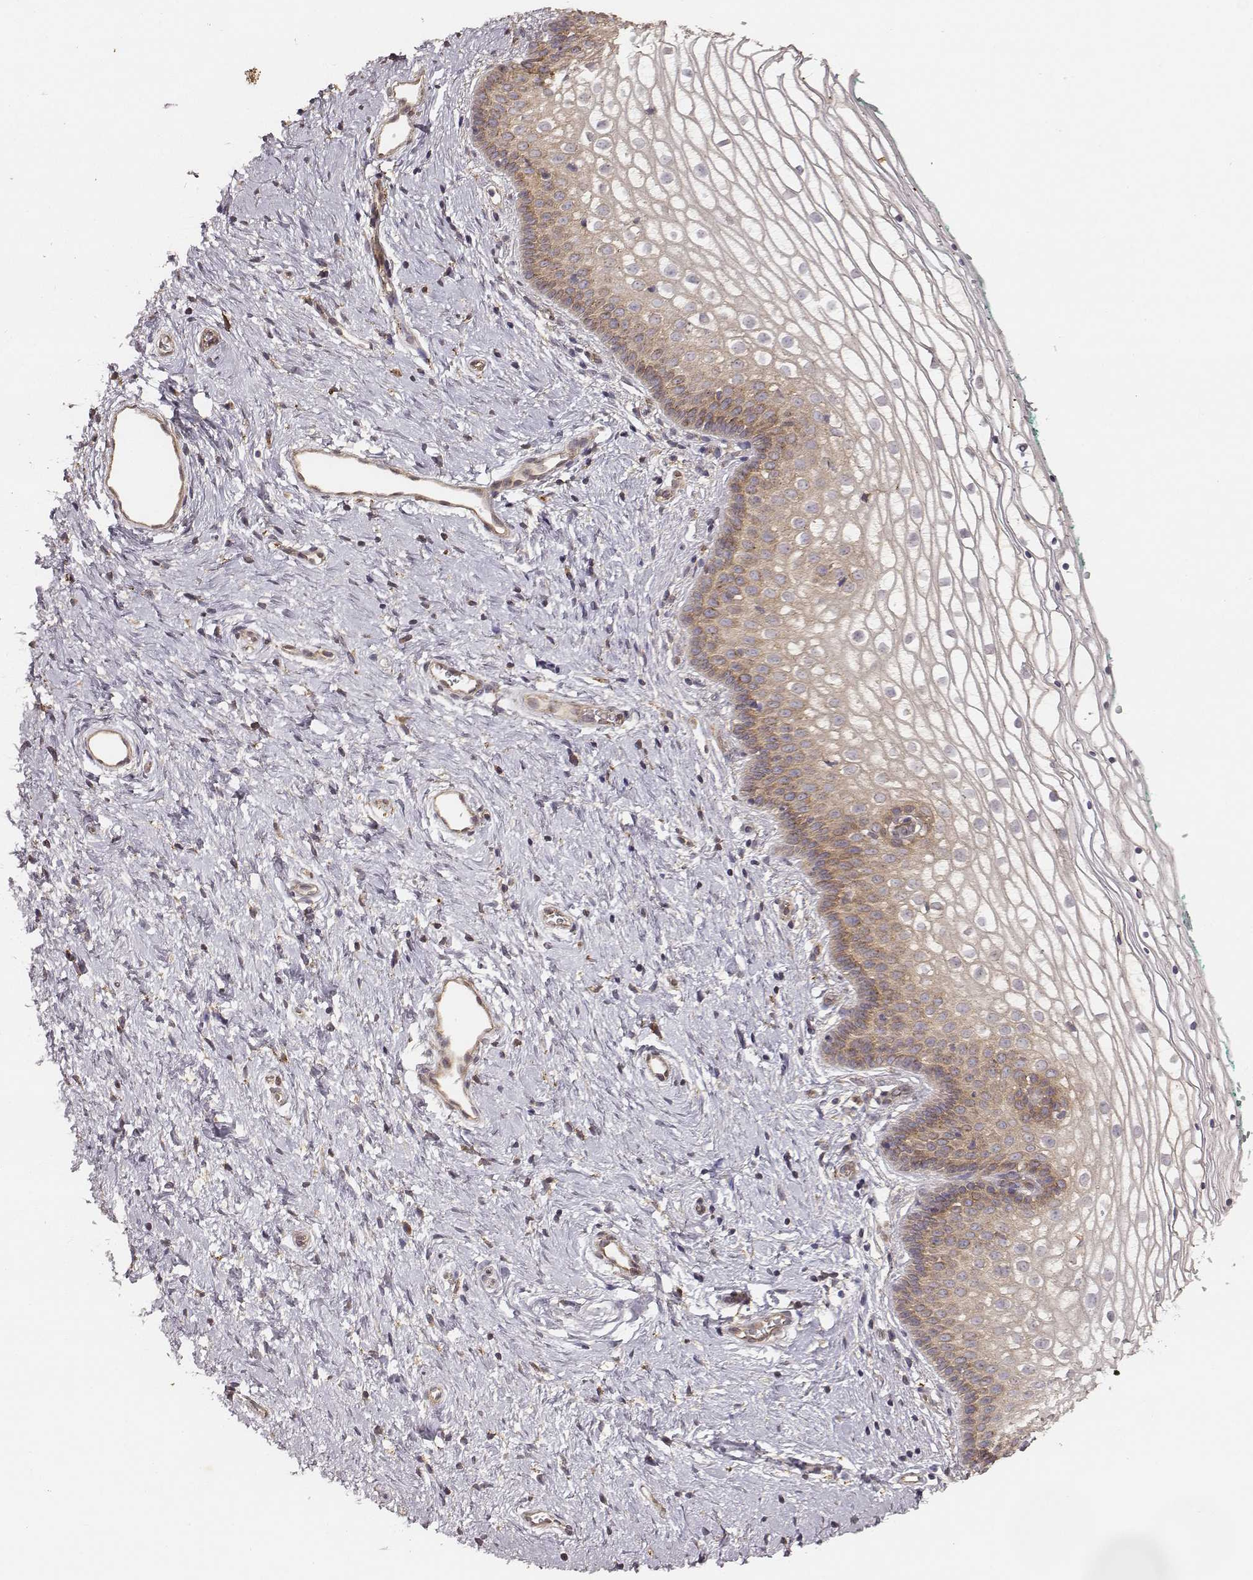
{"staining": {"intensity": "weak", "quantity": "25%-75%", "location": "cytoplasmic/membranous"}, "tissue": "vagina", "cell_type": "Squamous epithelial cells", "image_type": "normal", "snomed": [{"axis": "morphology", "description": "Normal tissue, NOS"}, {"axis": "topography", "description": "Vagina"}], "caption": "Immunohistochemistry micrograph of normal vagina: human vagina stained using immunohistochemistry (IHC) reveals low levels of weak protein expression localized specifically in the cytoplasmic/membranous of squamous epithelial cells, appearing as a cytoplasmic/membranous brown color.", "gene": "VPS26A", "patient": {"sex": "female", "age": 36}}